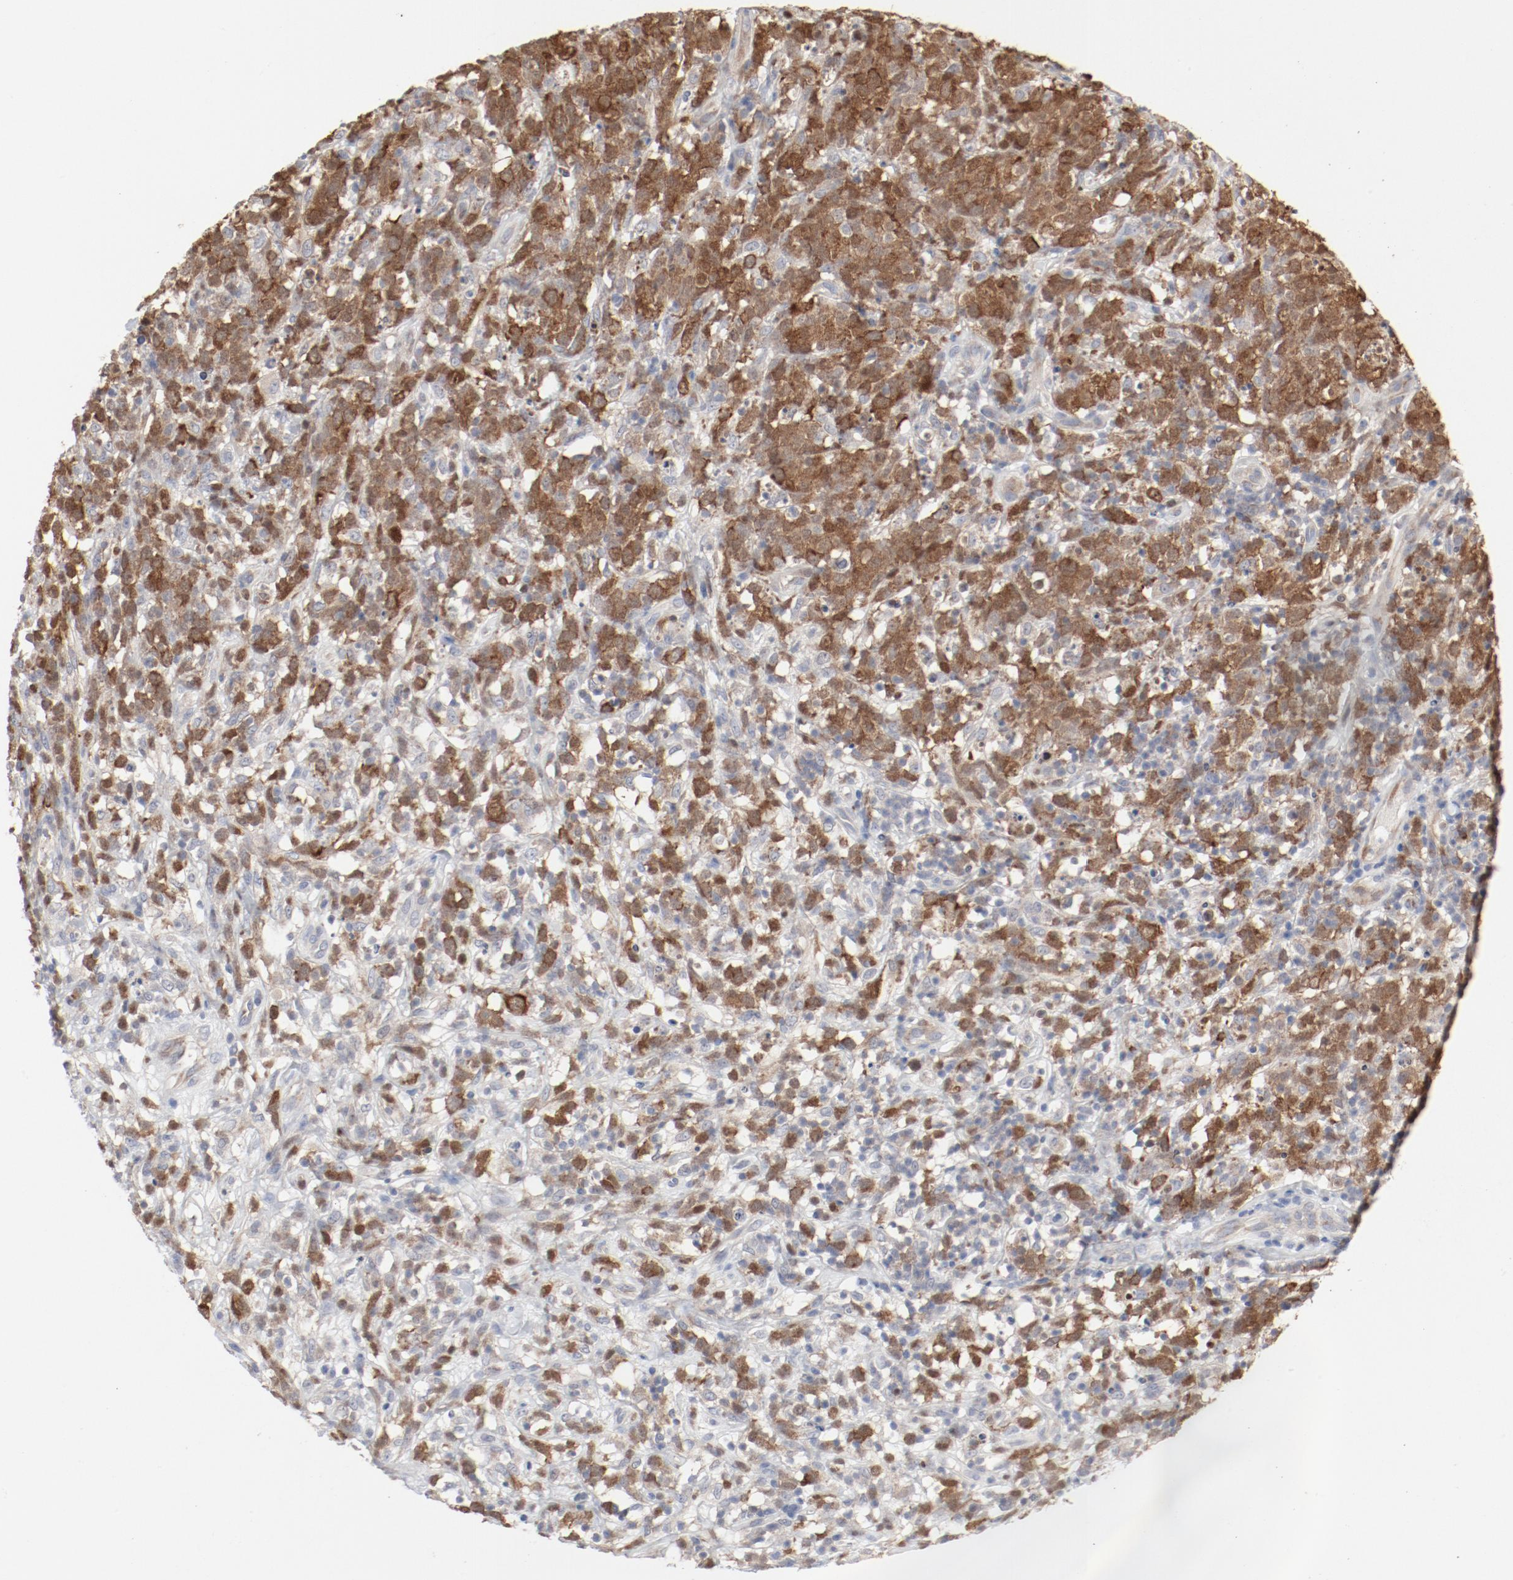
{"staining": {"intensity": "moderate", "quantity": ">75%", "location": "cytoplasmic/membranous,nuclear"}, "tissue": "lymphoma", "cell_type": "Tumor cells", "image_type": "cancer", "snomed": [{"axis": "morphology", "description": "Malignant lymphoma, non-Hodgkin's type, High grade"}, {"axis": "topography", "description": "Lymph node"}], "caption": "Immunohistochemical staining of human lymphoma reveals medium levels of moderate cytoplasmic/membranous and nuclear protein positivity in approximately >75% of tumor cells.", "gene": "CDK1", "patient": {"sex": "female", "age": 73}}